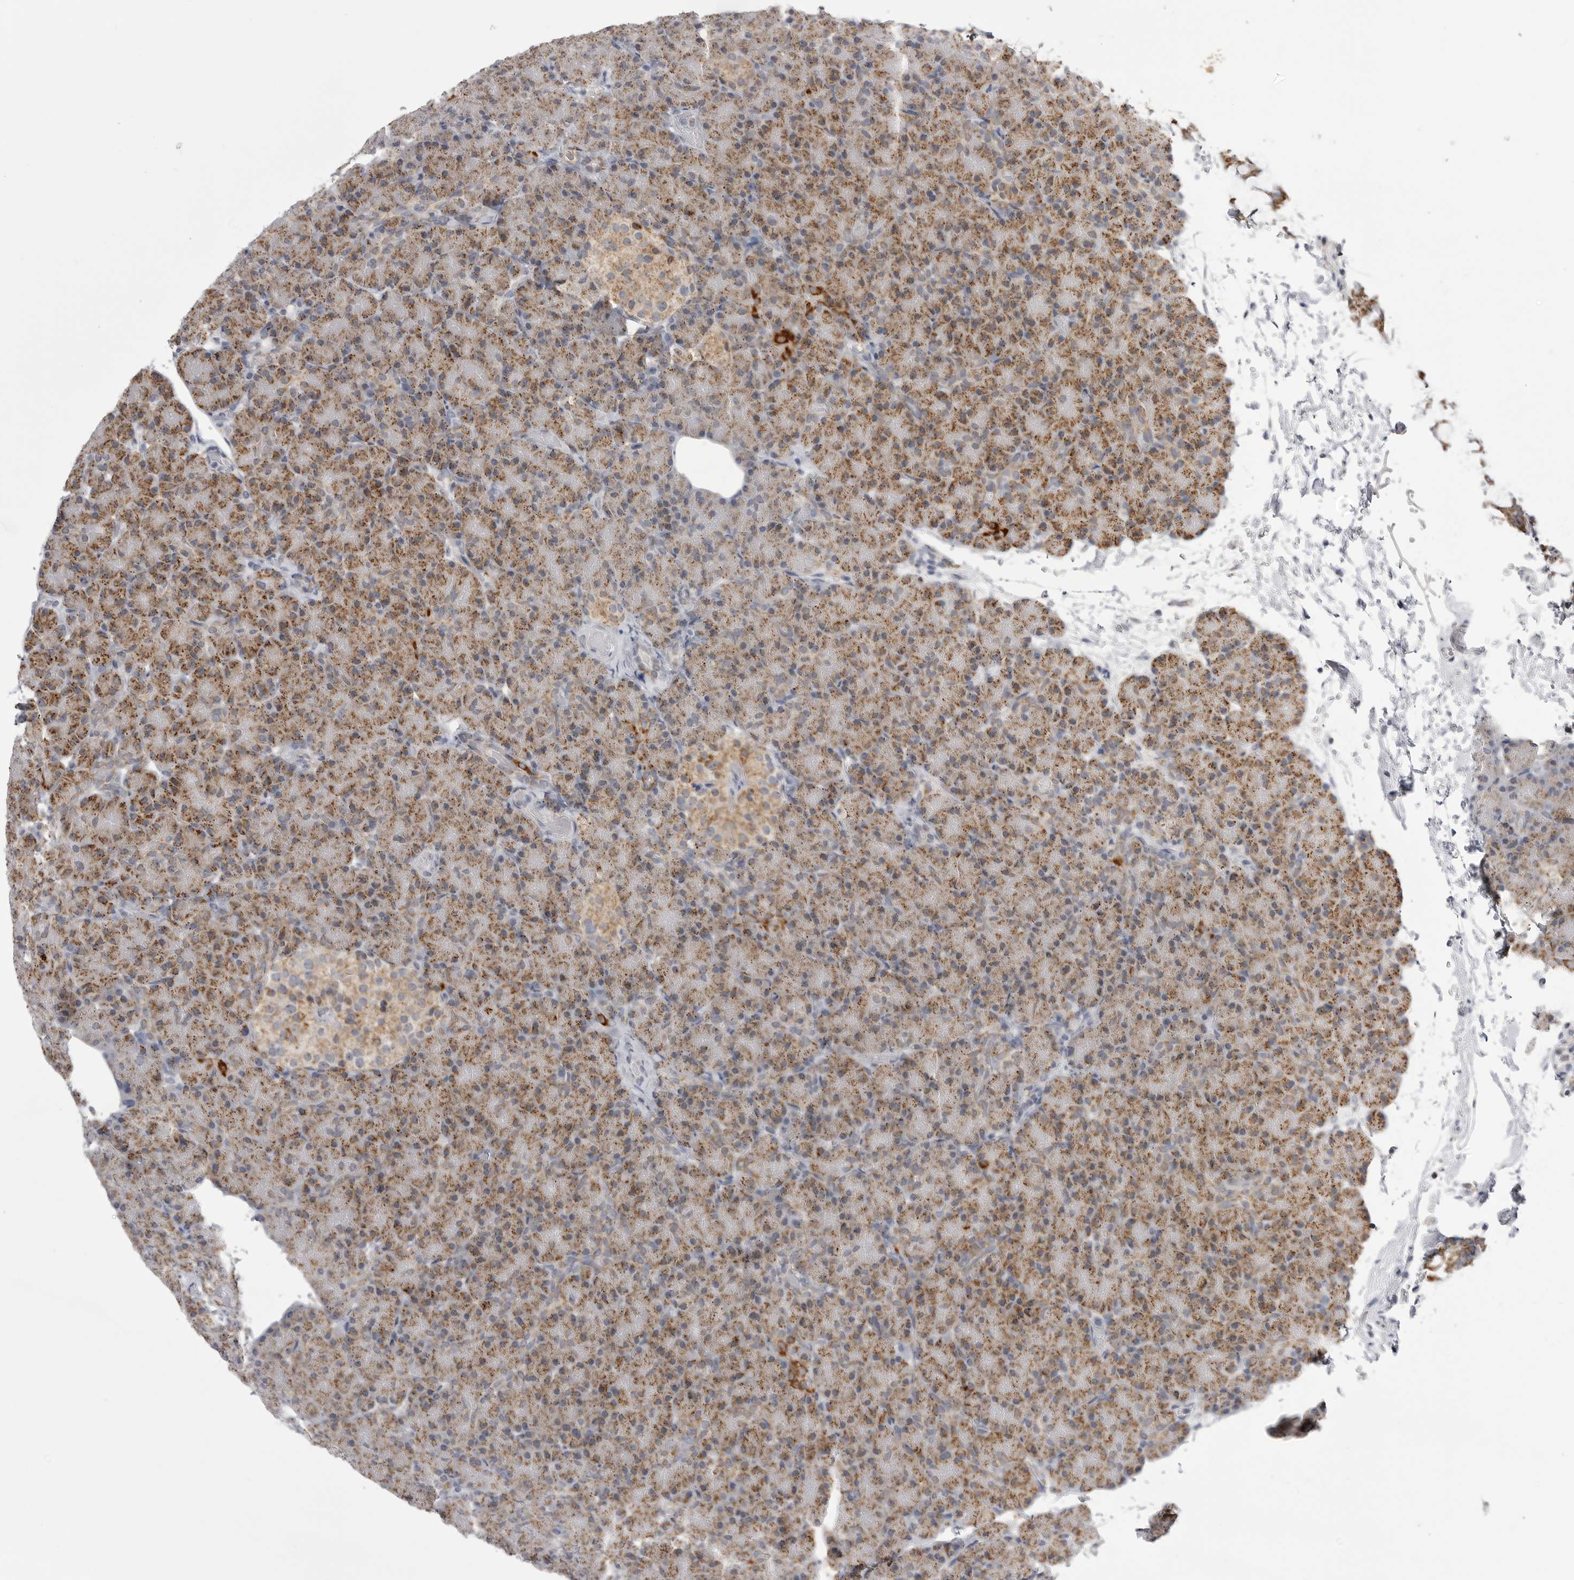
{"staining": {"intensity": "moderate", "quantity": ">75%", "location": "cytoplasmic/membranous"}, "tissue": "pancreas", "cell_type": "Exocrine glandular cells", "image_type": "normal", "snomed": [{"axis": "morphology", "description": "Normal tissue, NOS"}, {"axis": "topography", "description": "Pancreas"}], "caption": "A brown stain shows moderate cytoplasmic/membranous positivity of a protein in exocrine glandular cells of benign human pancreas. (DAB (3,3'-diaminobenzidine) = brown stain, brightfield microscopy at high magnification).", "gene": "FH", "patient": {"sex": "female", "age": 43}}